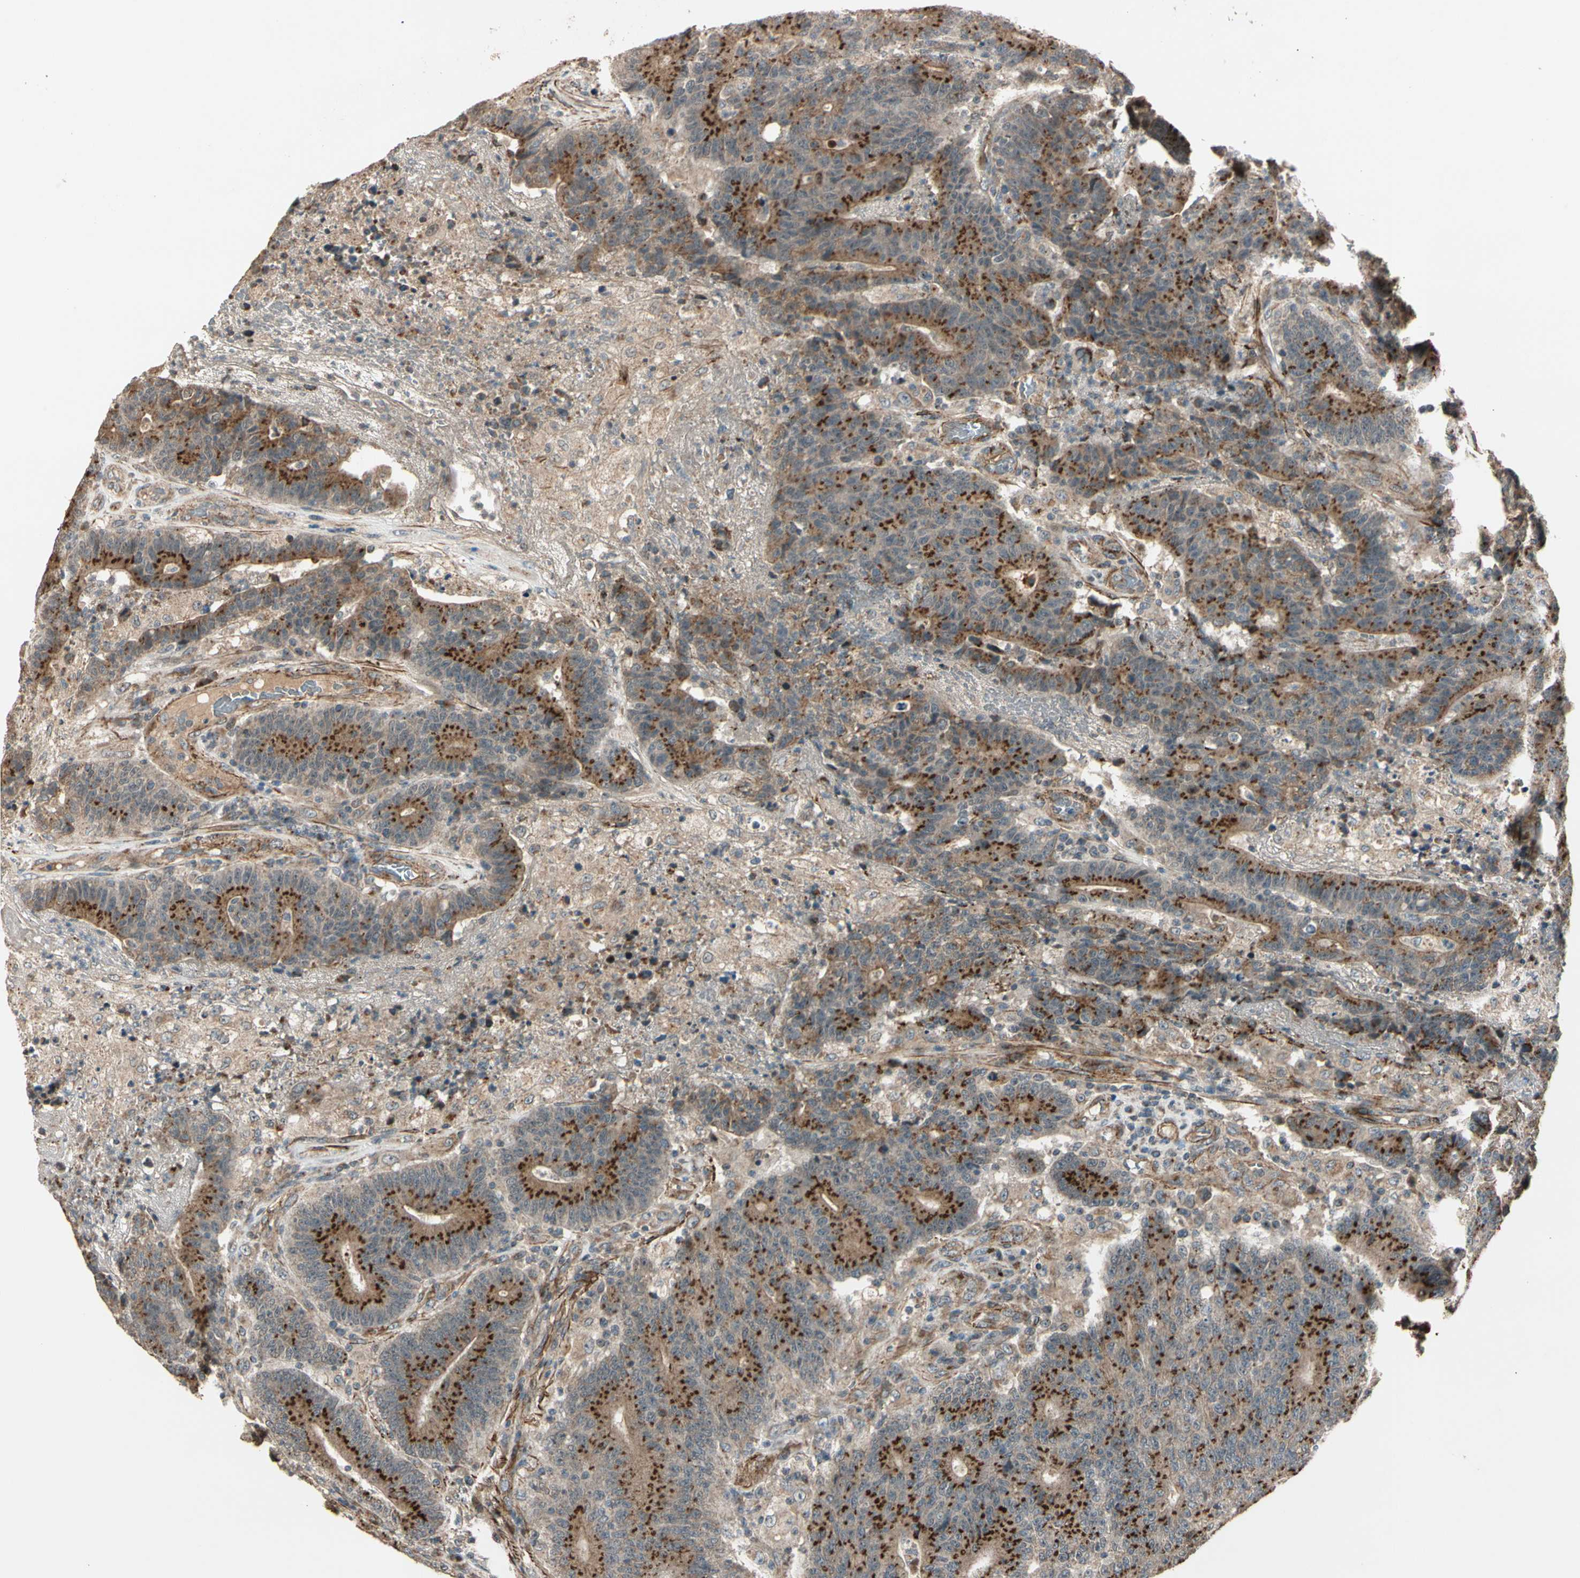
{"staining": {"intensity": "strong", "quantity": ">75%", "location": "cytoplasmic/membranous"}, "tissue": "colorectal cancer", "cell_type": "Tumor cells", "image_type": "cancer", "snomed": [{"axis": "morphology", "description": "Normal tissue, NOS"}, {"axis": "morphology", "description": "Adenocarcinoma, NOS"}, {"axis": "topography", "description": "Colon"}], "caption": "Immunohistochemistry (IHC) (DAB) staining of colorectal cancer (adenocarcinoma) exhibits strong cytoplasmic/membranous protein positivity in about >75% of tumor cells.", "gene": "GCK", "patient": {"sex": "female", "age": 75}}